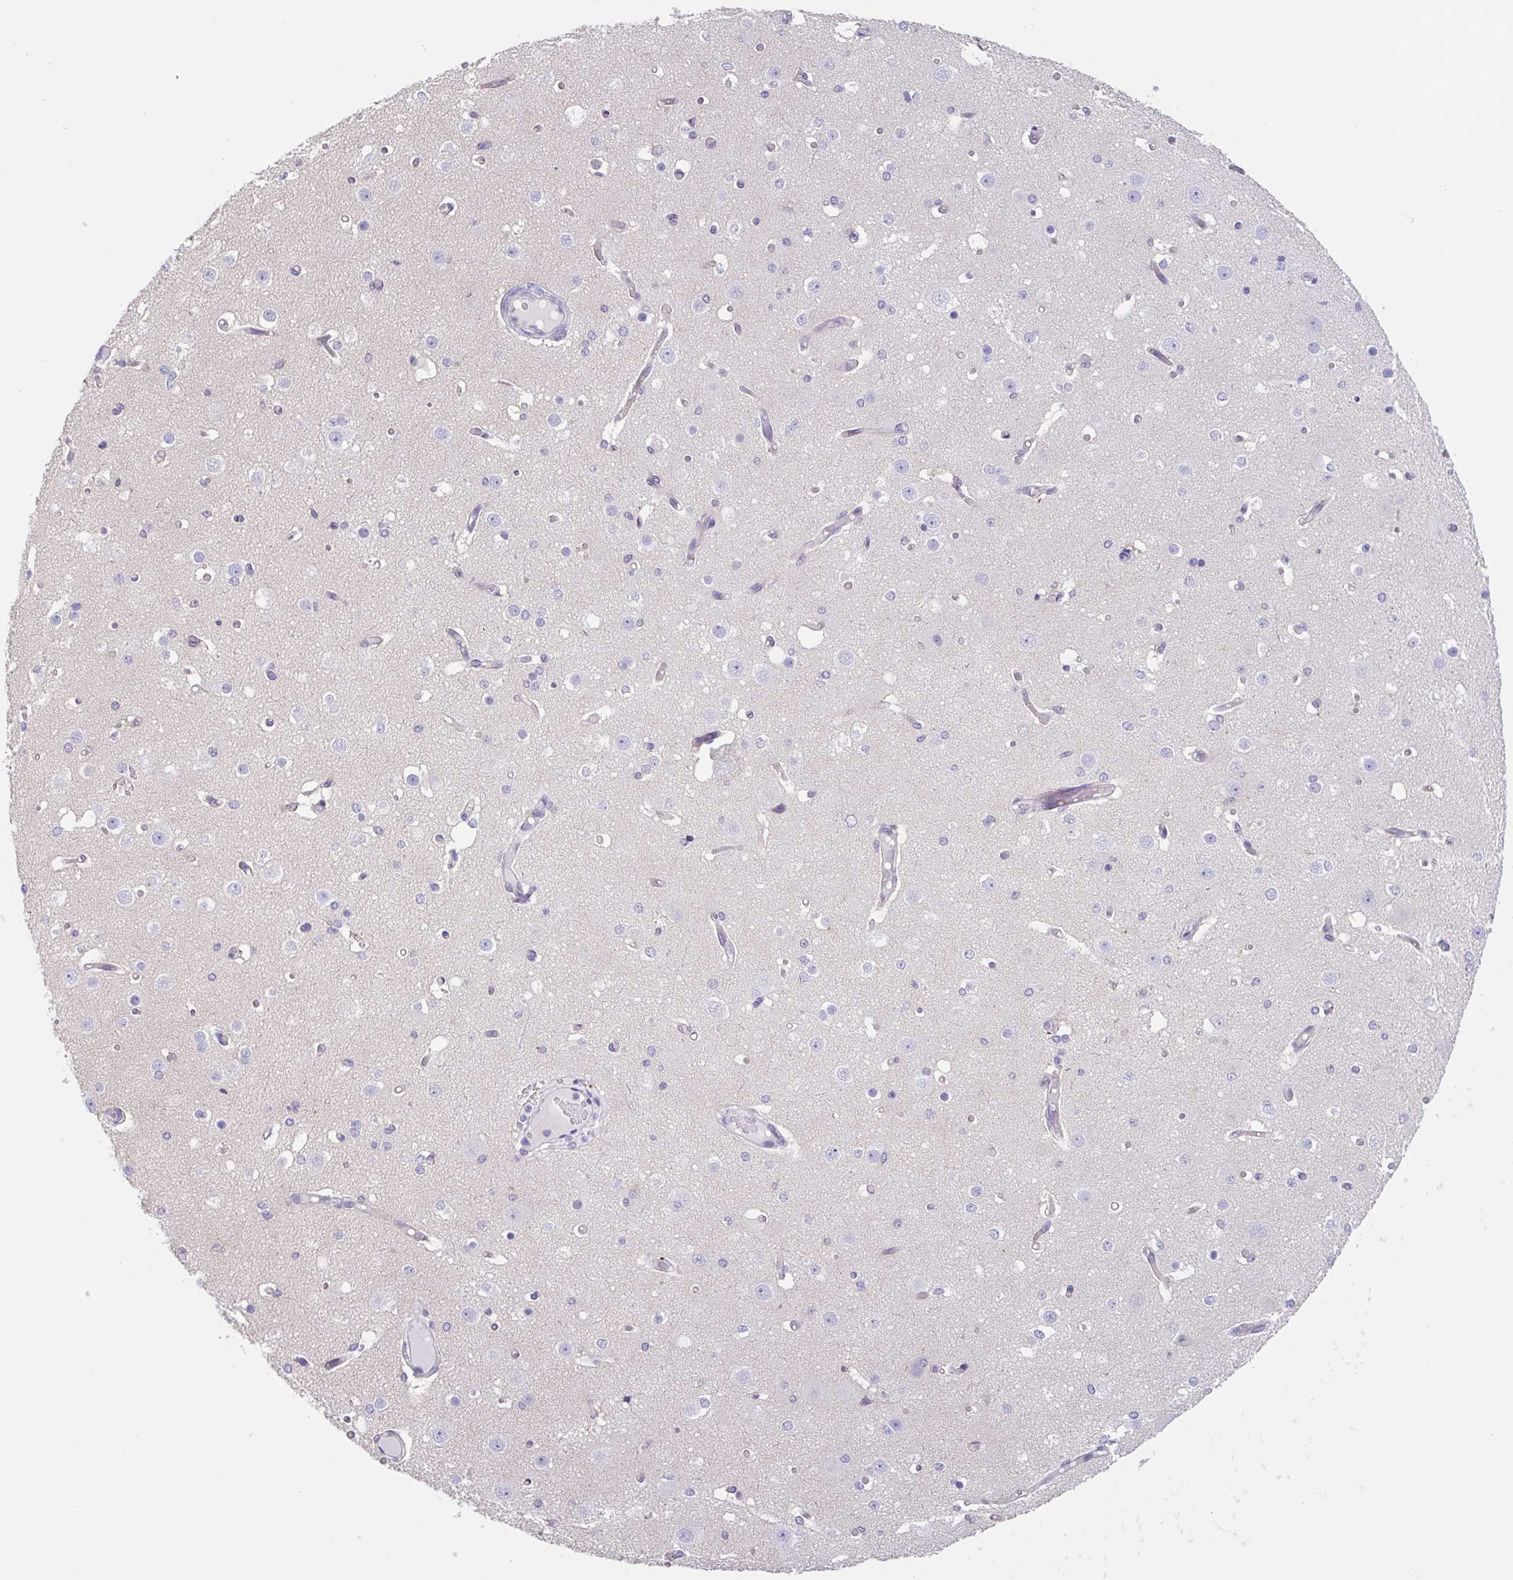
{"staining": {"intensity": "negative", "quantity": "none", "location": "none"}, "tissue": "cerebral cortex", "cell_type": "Endothelial cells", "image_type": "normal", "snomed": [{"axis": "morphology", "description": "Normal tissue, NOS"}, {"axis": "morphology", "description": "Inflammation, NOS"}, {"axis": "topography", "description": "Cerebral cortex"}], "caption": "Immunohistochemistry histopathology image of benign human cerebral cortex stained for a protein (brown), which reveals no expression in endothelial cells. The staining was performed using DAB (3,3'-diaminobenzidine) to visualize the protein expression in brown, while the nuclei were stained in blue with hematoxylin (Magnification: 20x).", "gene": "EHD4", "patient": {"sex": "male", "age": 6}}